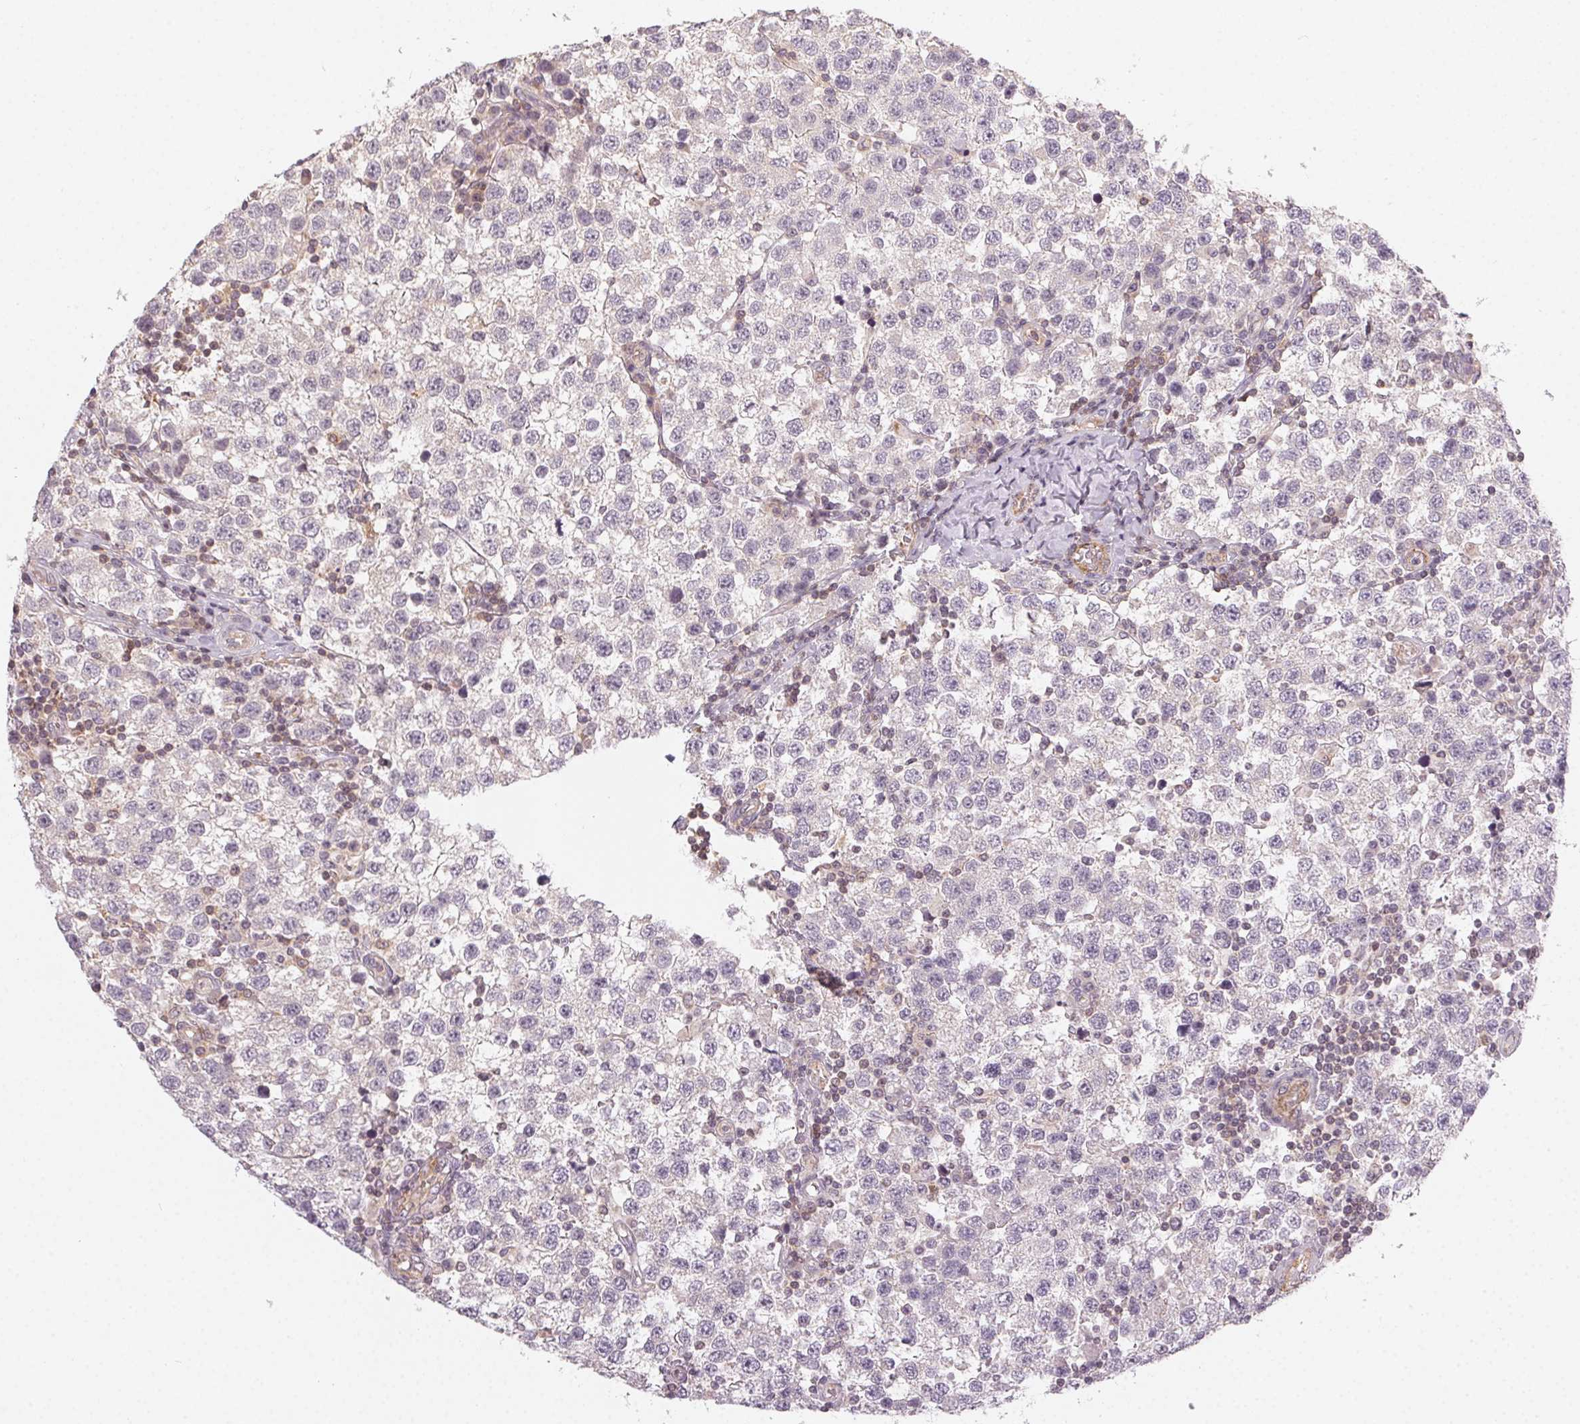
{"staining": {"intensity": "negative", "quantity": "none", "location": "none"}, "tissue": "testis cancer", "cell_type": "Tumor cells", "image_type": "cancer", "snomed": [{"axis": "morphology", "description": "Seminoma, NOS"}, {"axis": "topography", "description": "Testis"}], "caption": "Tumor cells are negative for brown protein staining in testis cancer (seminoma).", "gene": "NCOA4", "patient": {"sex": "male", "age": 34}}